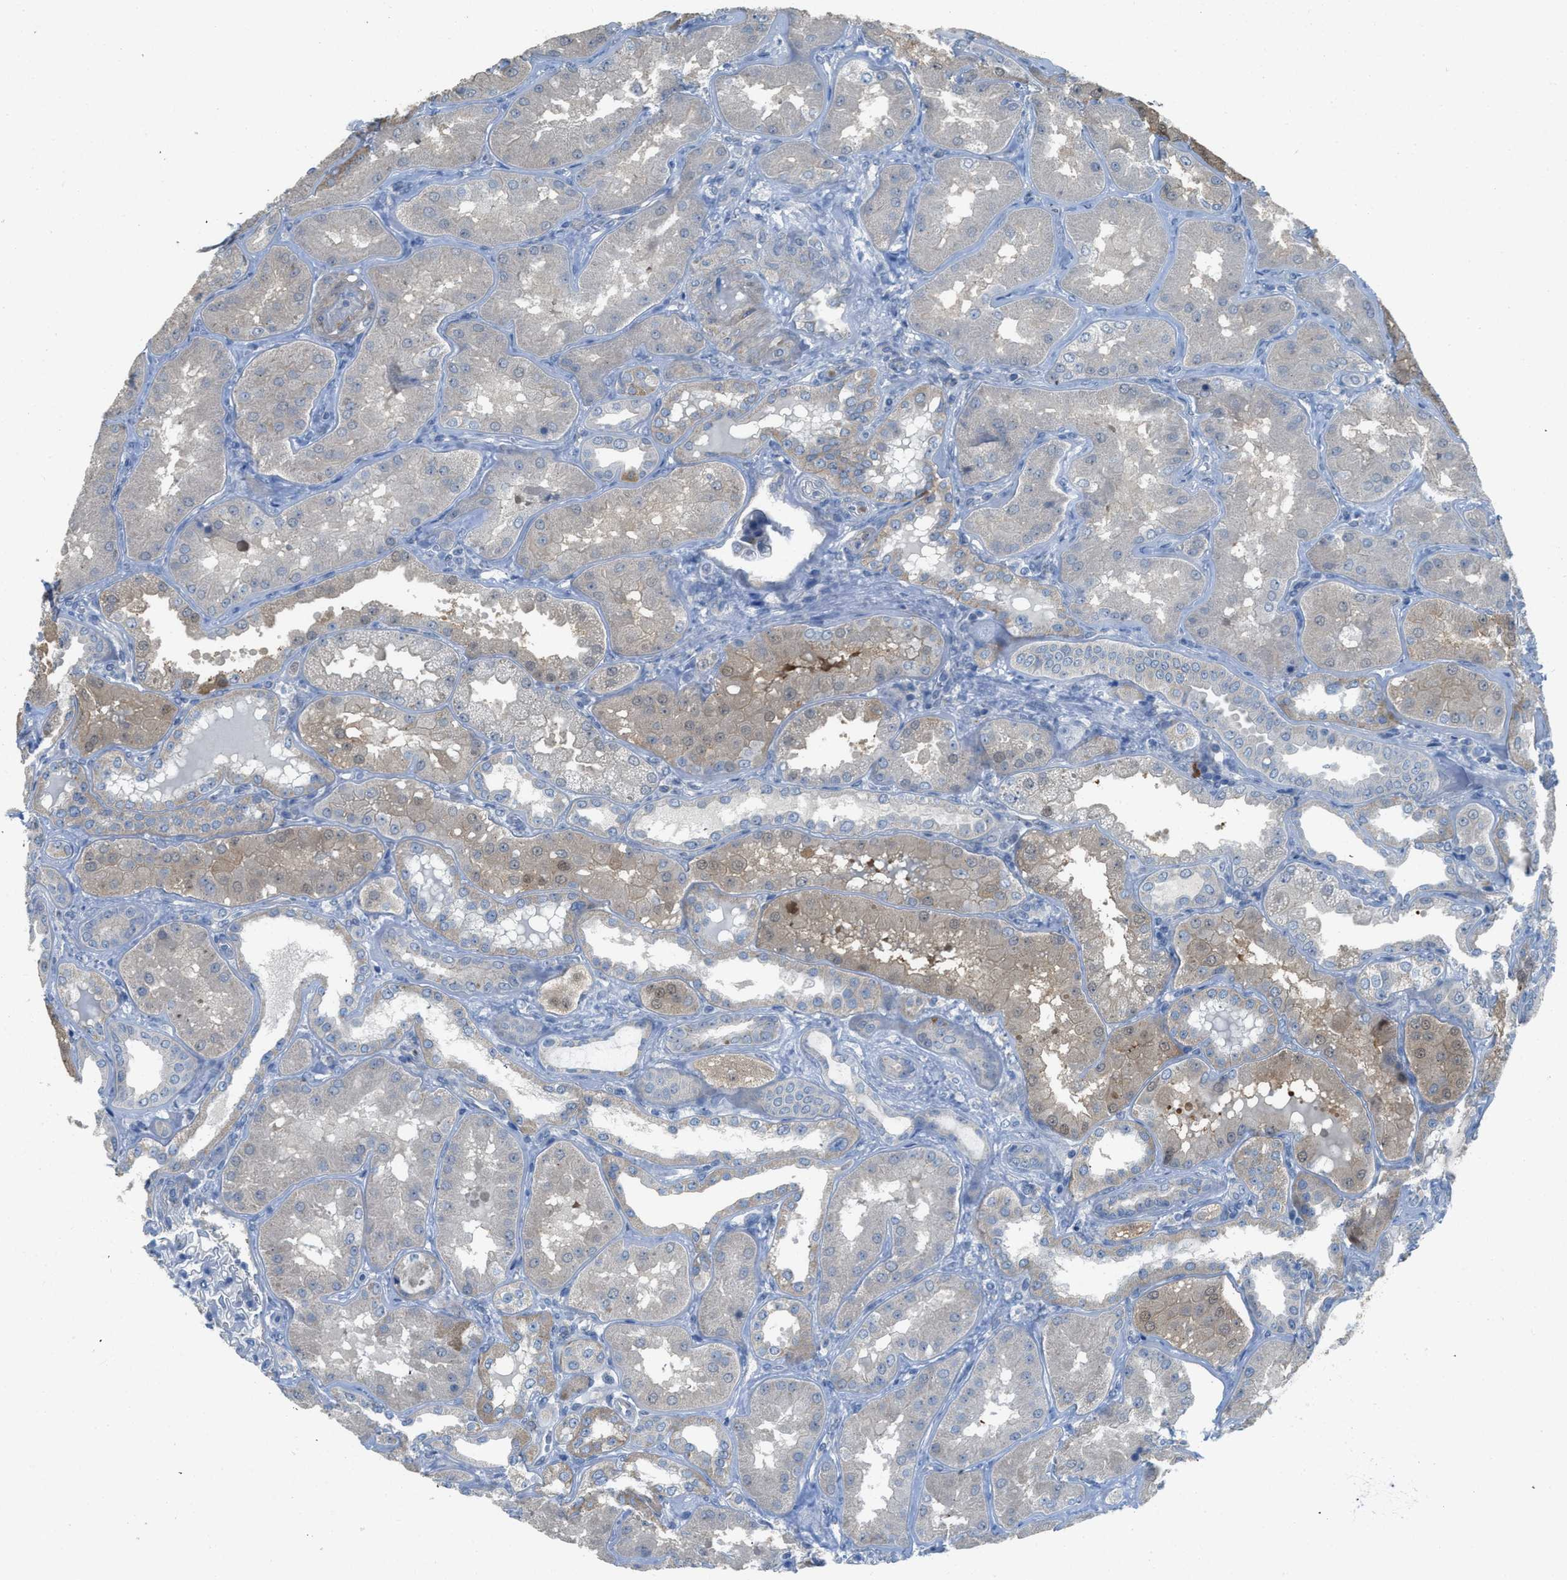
{"staining": {"intensity": "negative", "quantity": "none", "location": "none"}, "tissue": "kidney", "cell_type": "Cells in glomeruli", "image_type": "normal", "snomed": [{"axis": "morphology", "description": "Normal tissue, NOS"}, {"axis": "topography", "description": "Kidney"}], "caption": "The immunohistochemistry image has no significant expression in cells in glomeruli of kidney. (Brightfield microscopy of DAB (3,3'-diaminobenzidine) immunohistochemistry (IHC) at high magnification).", "gene": "TIMD4", "patient": {"sex": "female", "age": 56}}